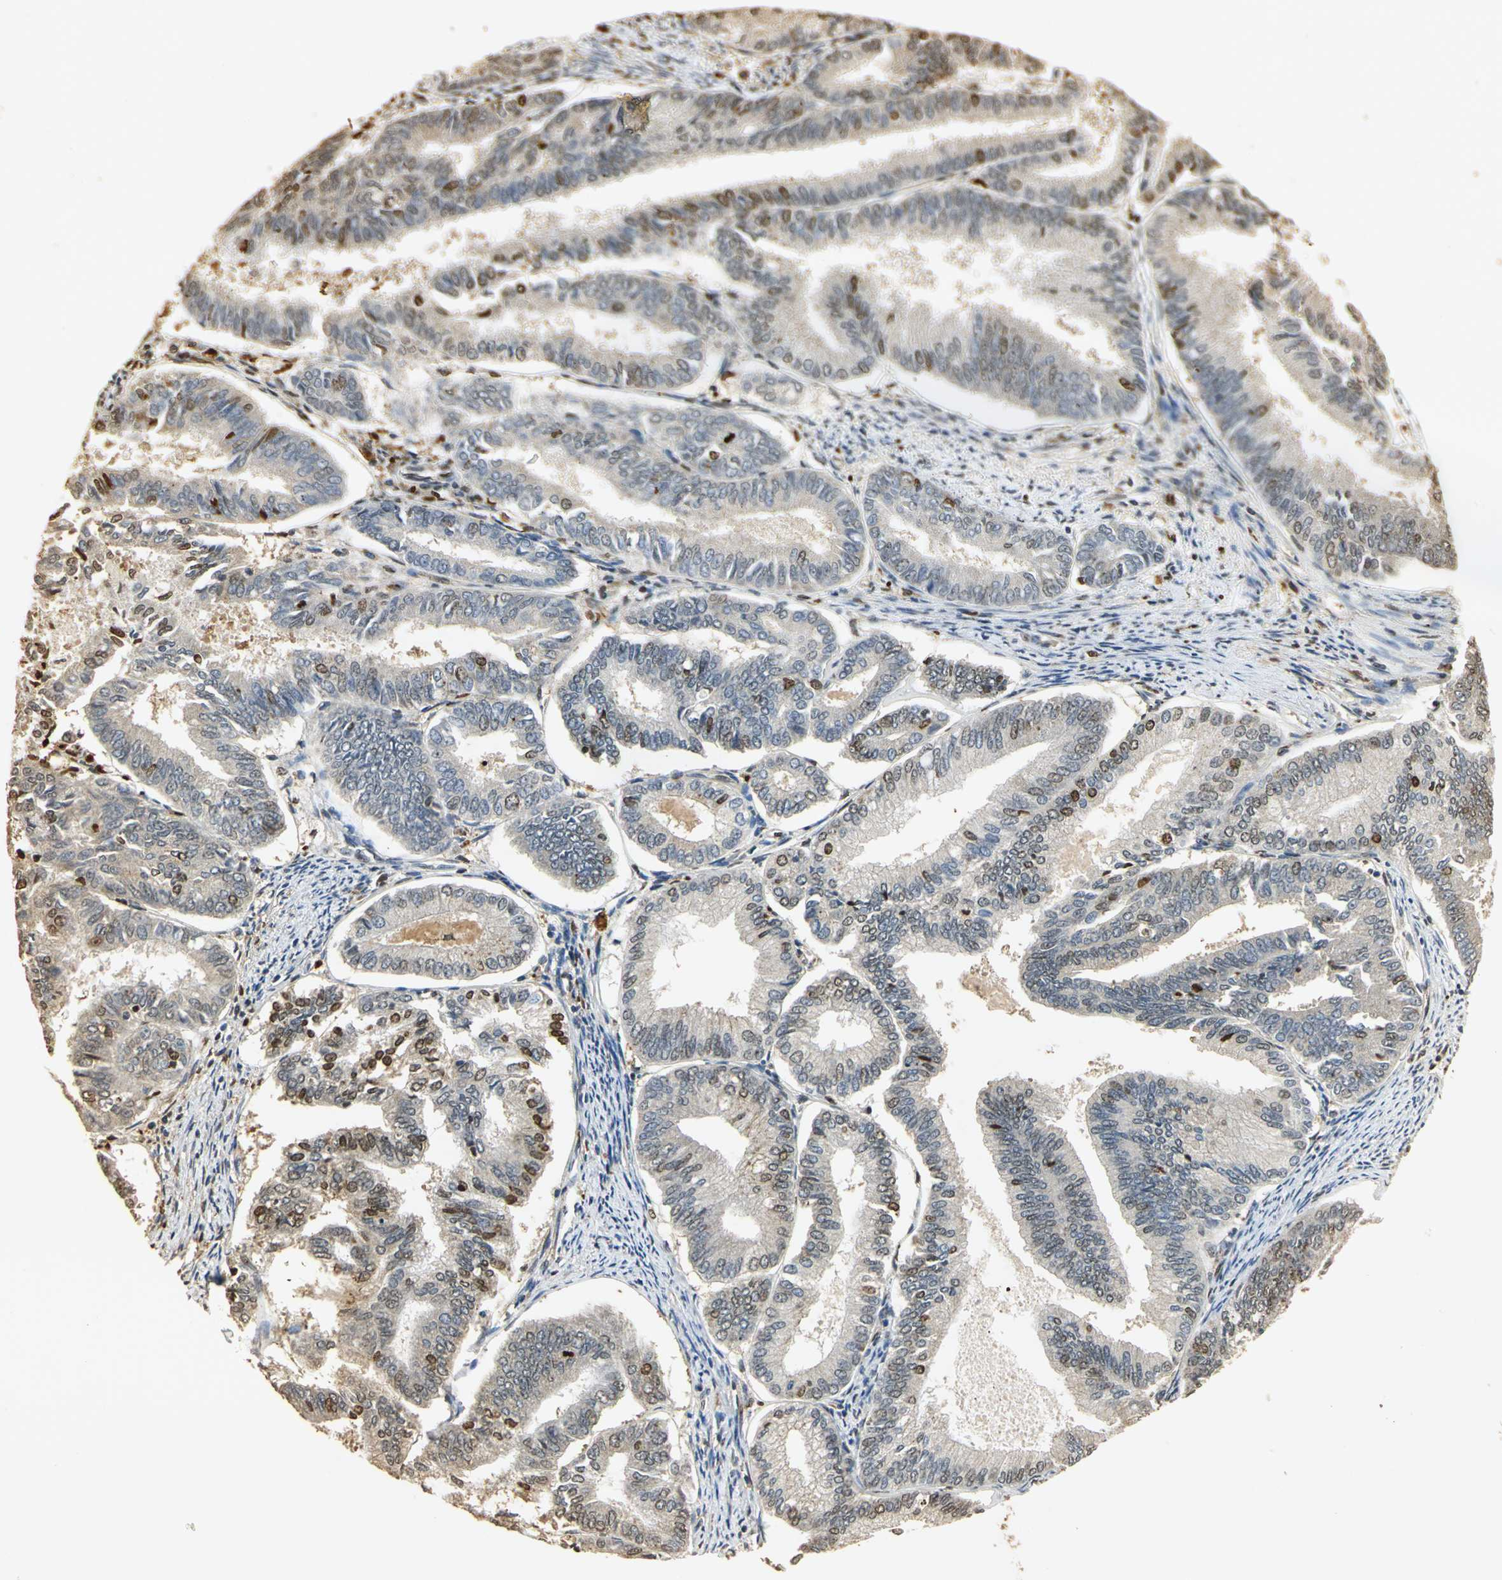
{"staining": {"intensity": "weak", "quantity": ">75%", "location": "cytoplasmic/membranous"}, "tissue": "endometrial cancer", "cell_type": "Tumor cells", "image_type": "cancer", "snomed": [{"axis": "morphology", "description": "Adenocarcinoma, NOS"}, {"axis": "topography", "description": "Endometrium"}], "caption": "A histopathology image of human endometrial cancer stained for a protein exhibits weak cytoplasmic/membranous brown staining in tumor cells.", "gene": "GAPDH", "patient": {"sex": "female", "age": 86}}